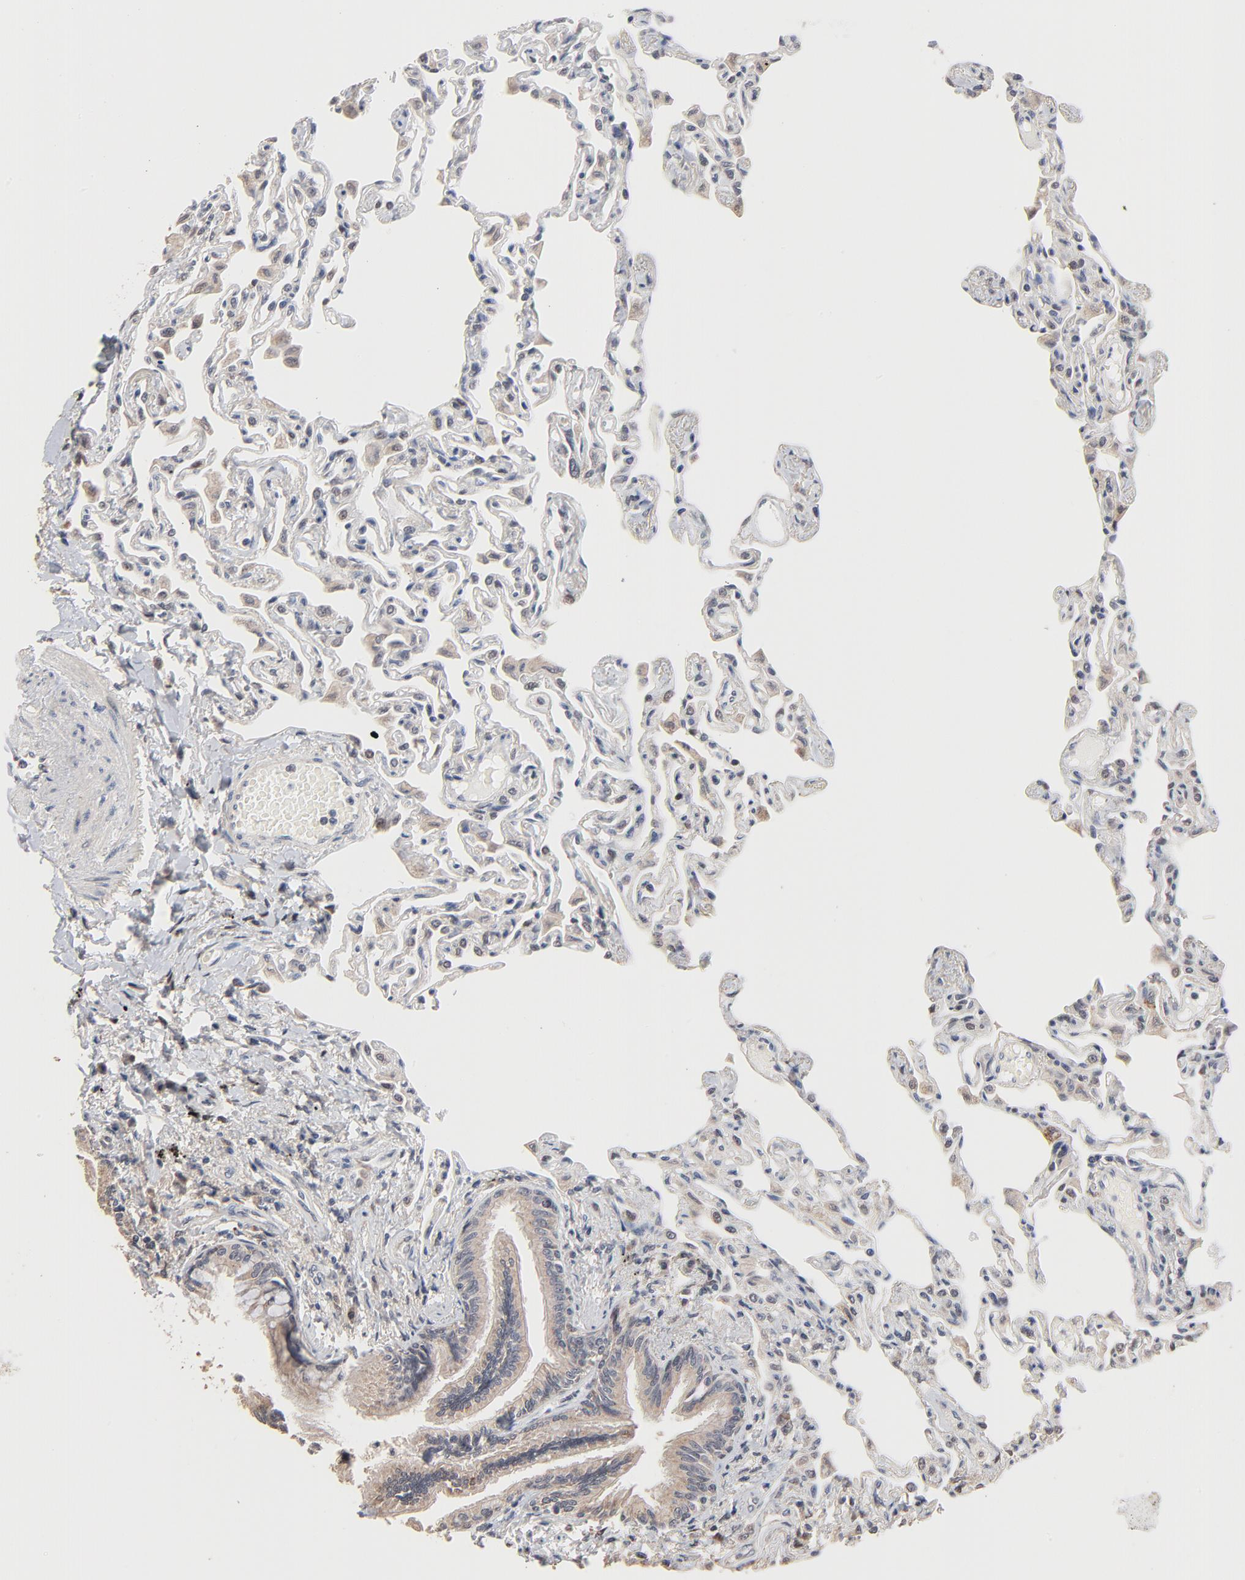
{"staining": {"intensity": "weak", "quantity": "<25%", "location": "cytoplasmic/membranous"}, "tissue": "lung", "cell_type": "Alveolar cells", "image_type": "normal", "snomed": [{"axis": "morphology", "description": "Normal tissue, NOS"}, {"axis": "topography", "description": "Lung"}], "caption": "This is an immunohistochemistry micrograph of normal lung. There is no expression in alveolar cells.", "gene": "MSL2", "patient": {"sex": "female", "age": 49}}